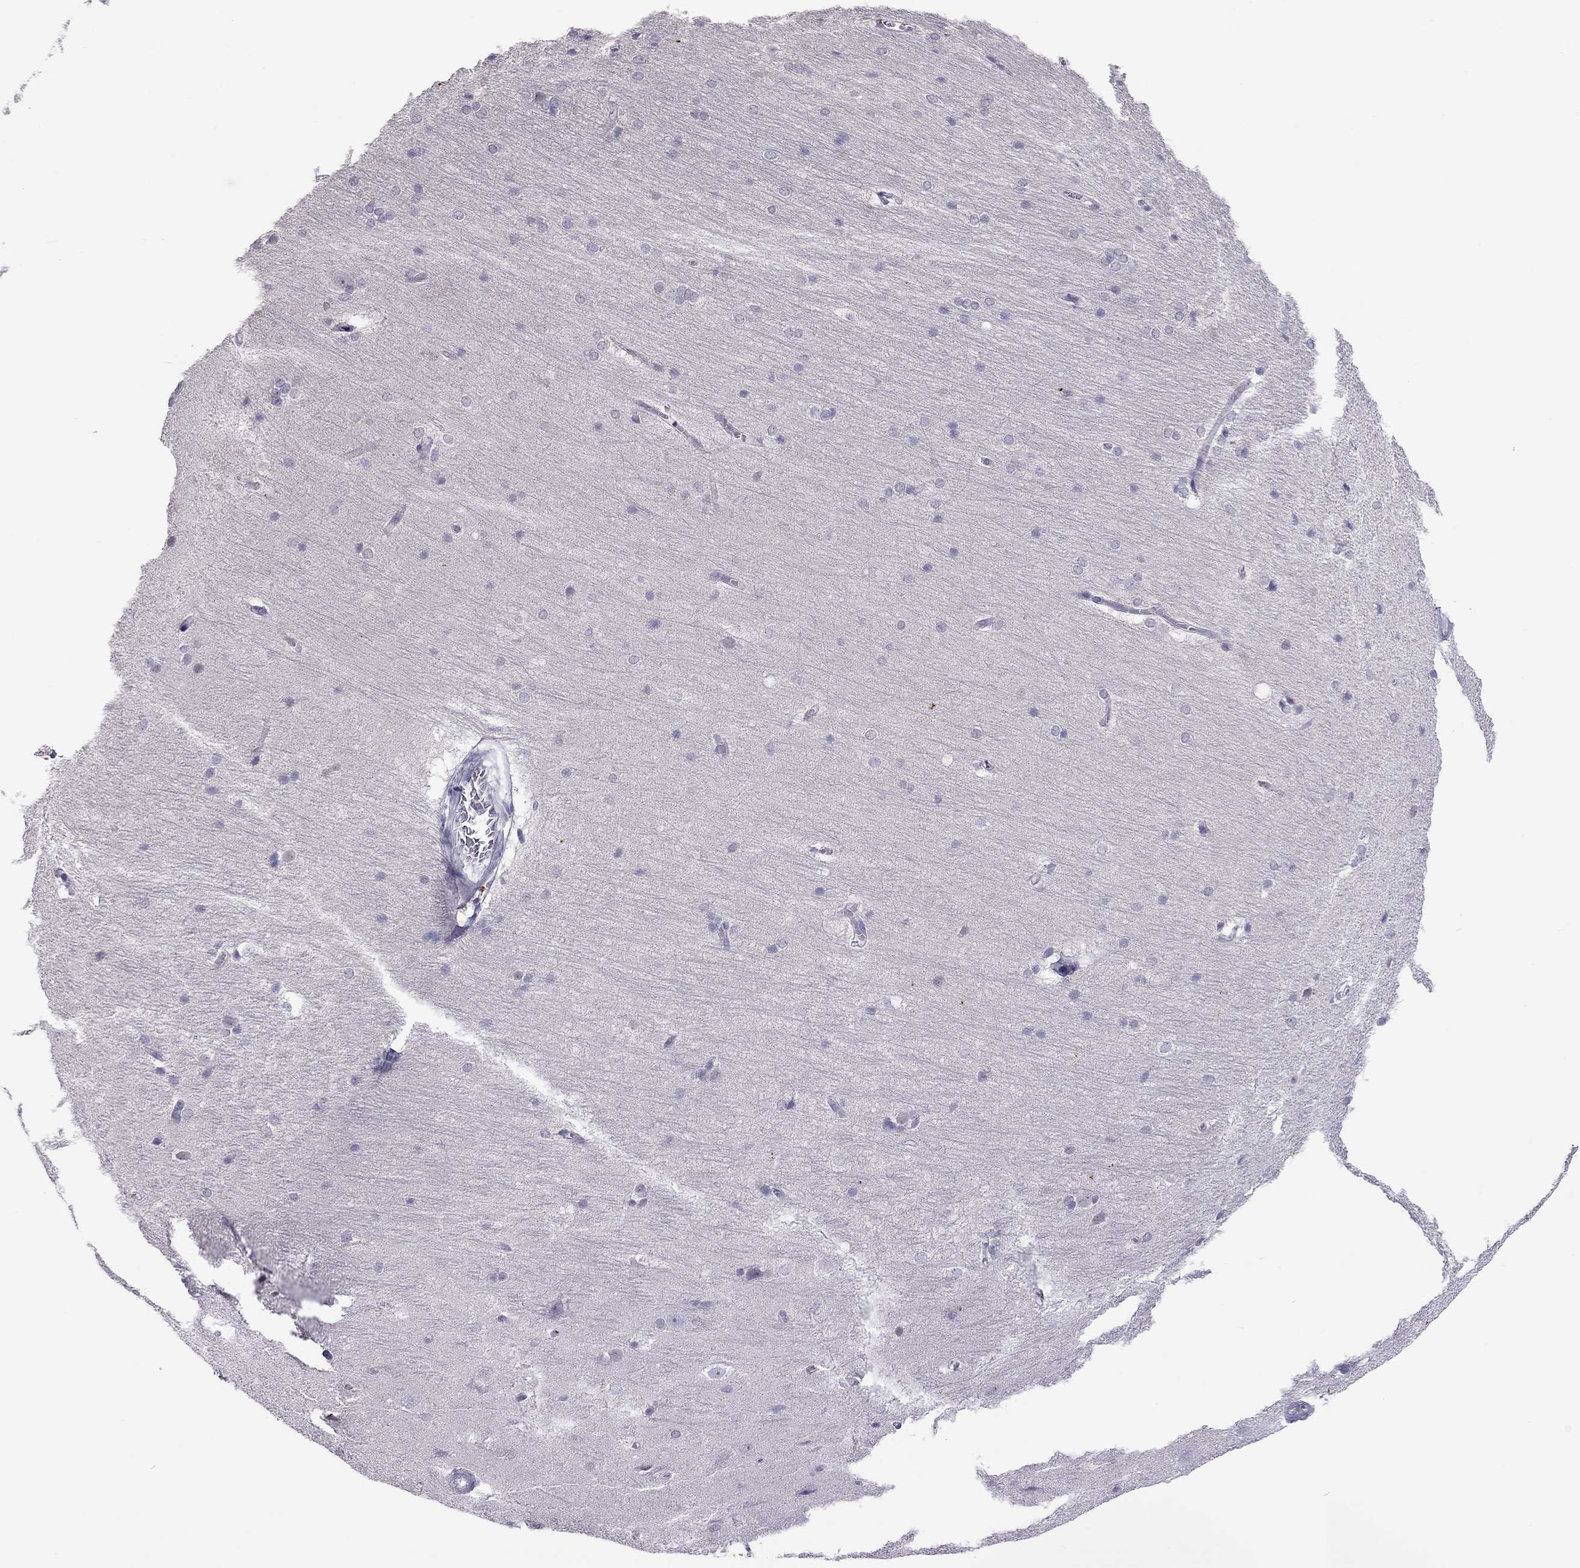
{"staining": {"intensity": "negative", "quantity": "none", "location": "none"}, "tissue": "hippocampus", "cell_type": "Glial cells", "image_type": "normal", "snomed": [{"axis": "morphology", "description": "Normal tissue, NOS"}, {"axis": "topography", "description": "Cerebral cortex"}, {"axis": "topography", "description": "Hippocampus"}], "caption": "DAB (3,3'-diaminobenzidine) immunohistochemical staining of normal human hippocampus shows no significant positivity in glial cells. (Stains: DAB (3,3'-diaminobenzidine) immunohistochemistry with hematoxylin counter stain, Microscopy: brightfield microscopy at high magnification).", "gene": "PPP1R3A", "patient": {"sex": "female", "age": 19}}